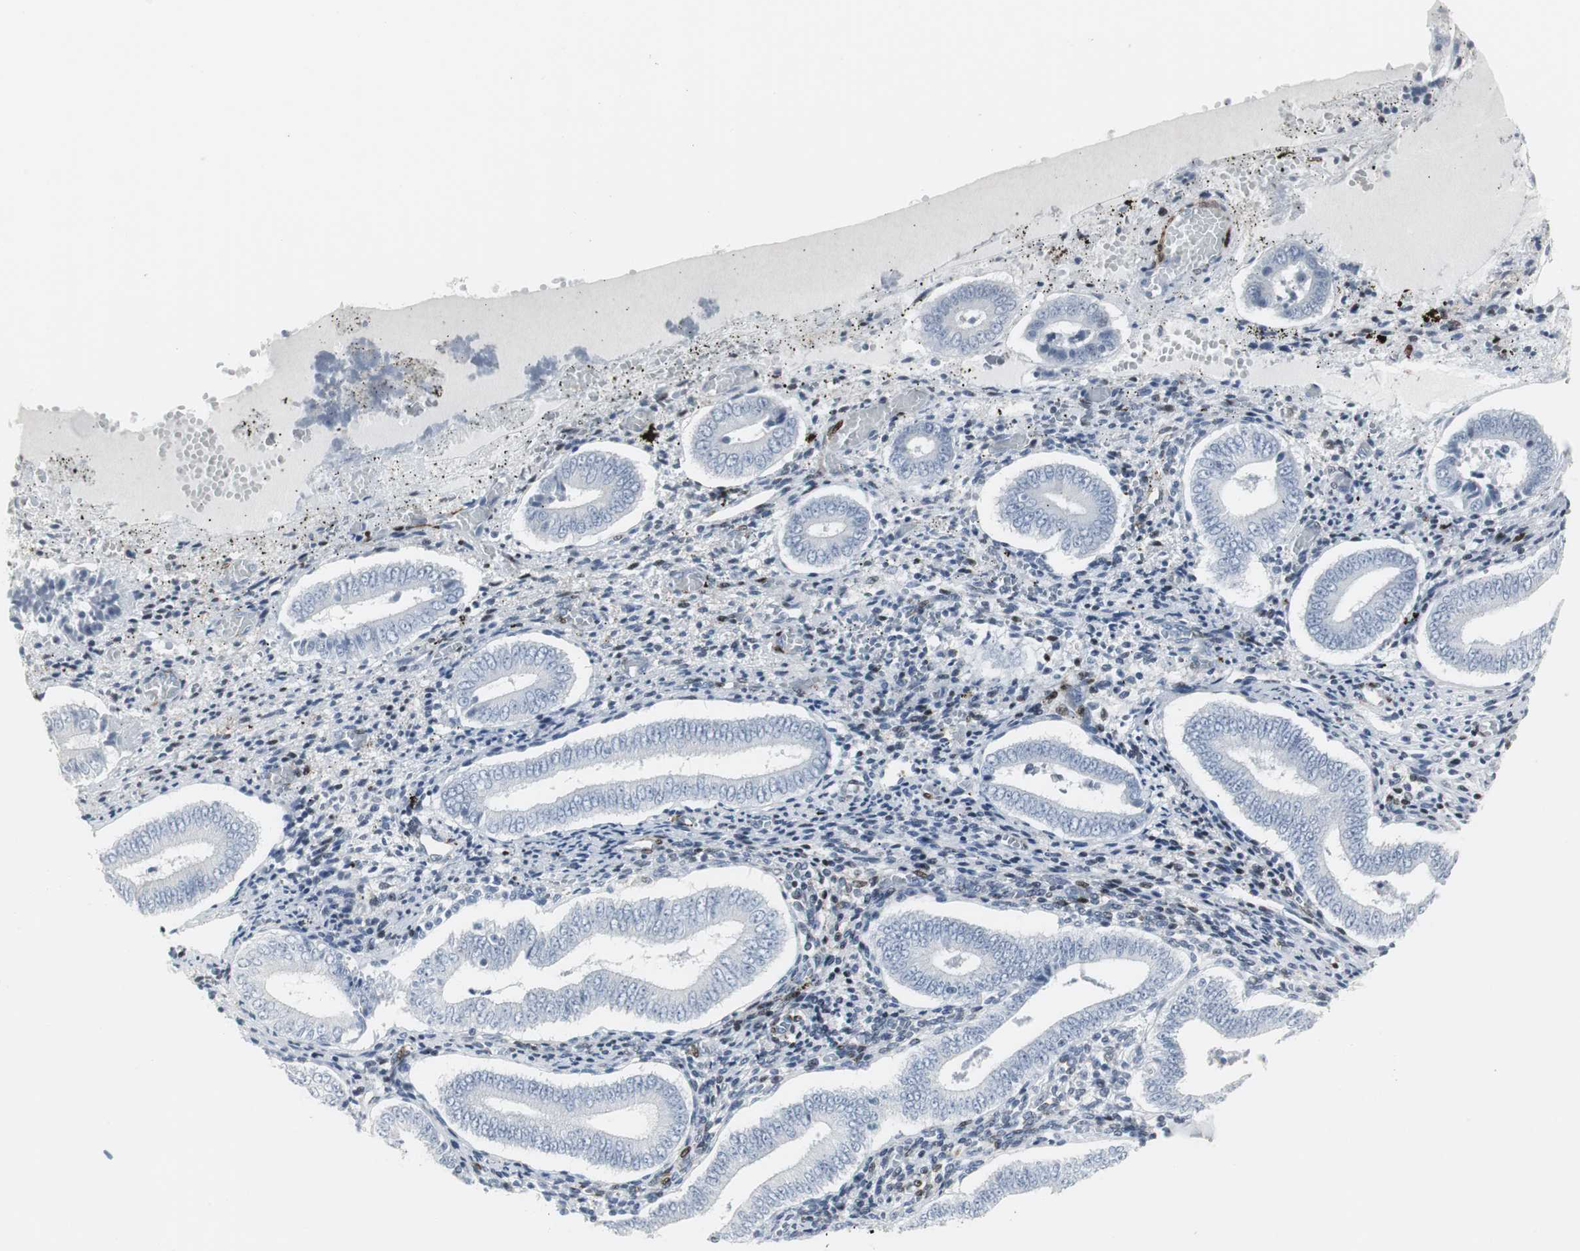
{"staining": {"intensity": "moderate", "quantity": "<25%", "location": "nuclear"}, "tissue": "endometrium", "cell_type": "Cells in endometrial stroma", "image_type": "normal", "snomed": [{"axis": "morphology", "description": "Normal tissue, NOS"}, {"axis": "topography", "description": "Endometrium"}], "caption": "Cells in endometrial stroma reveal low levels of moderate nuclear expression in approximately <25% of cells in normal endometrium.", "gene": "PPP1R14A", "patient": {"sex": "female", "age": 42}}